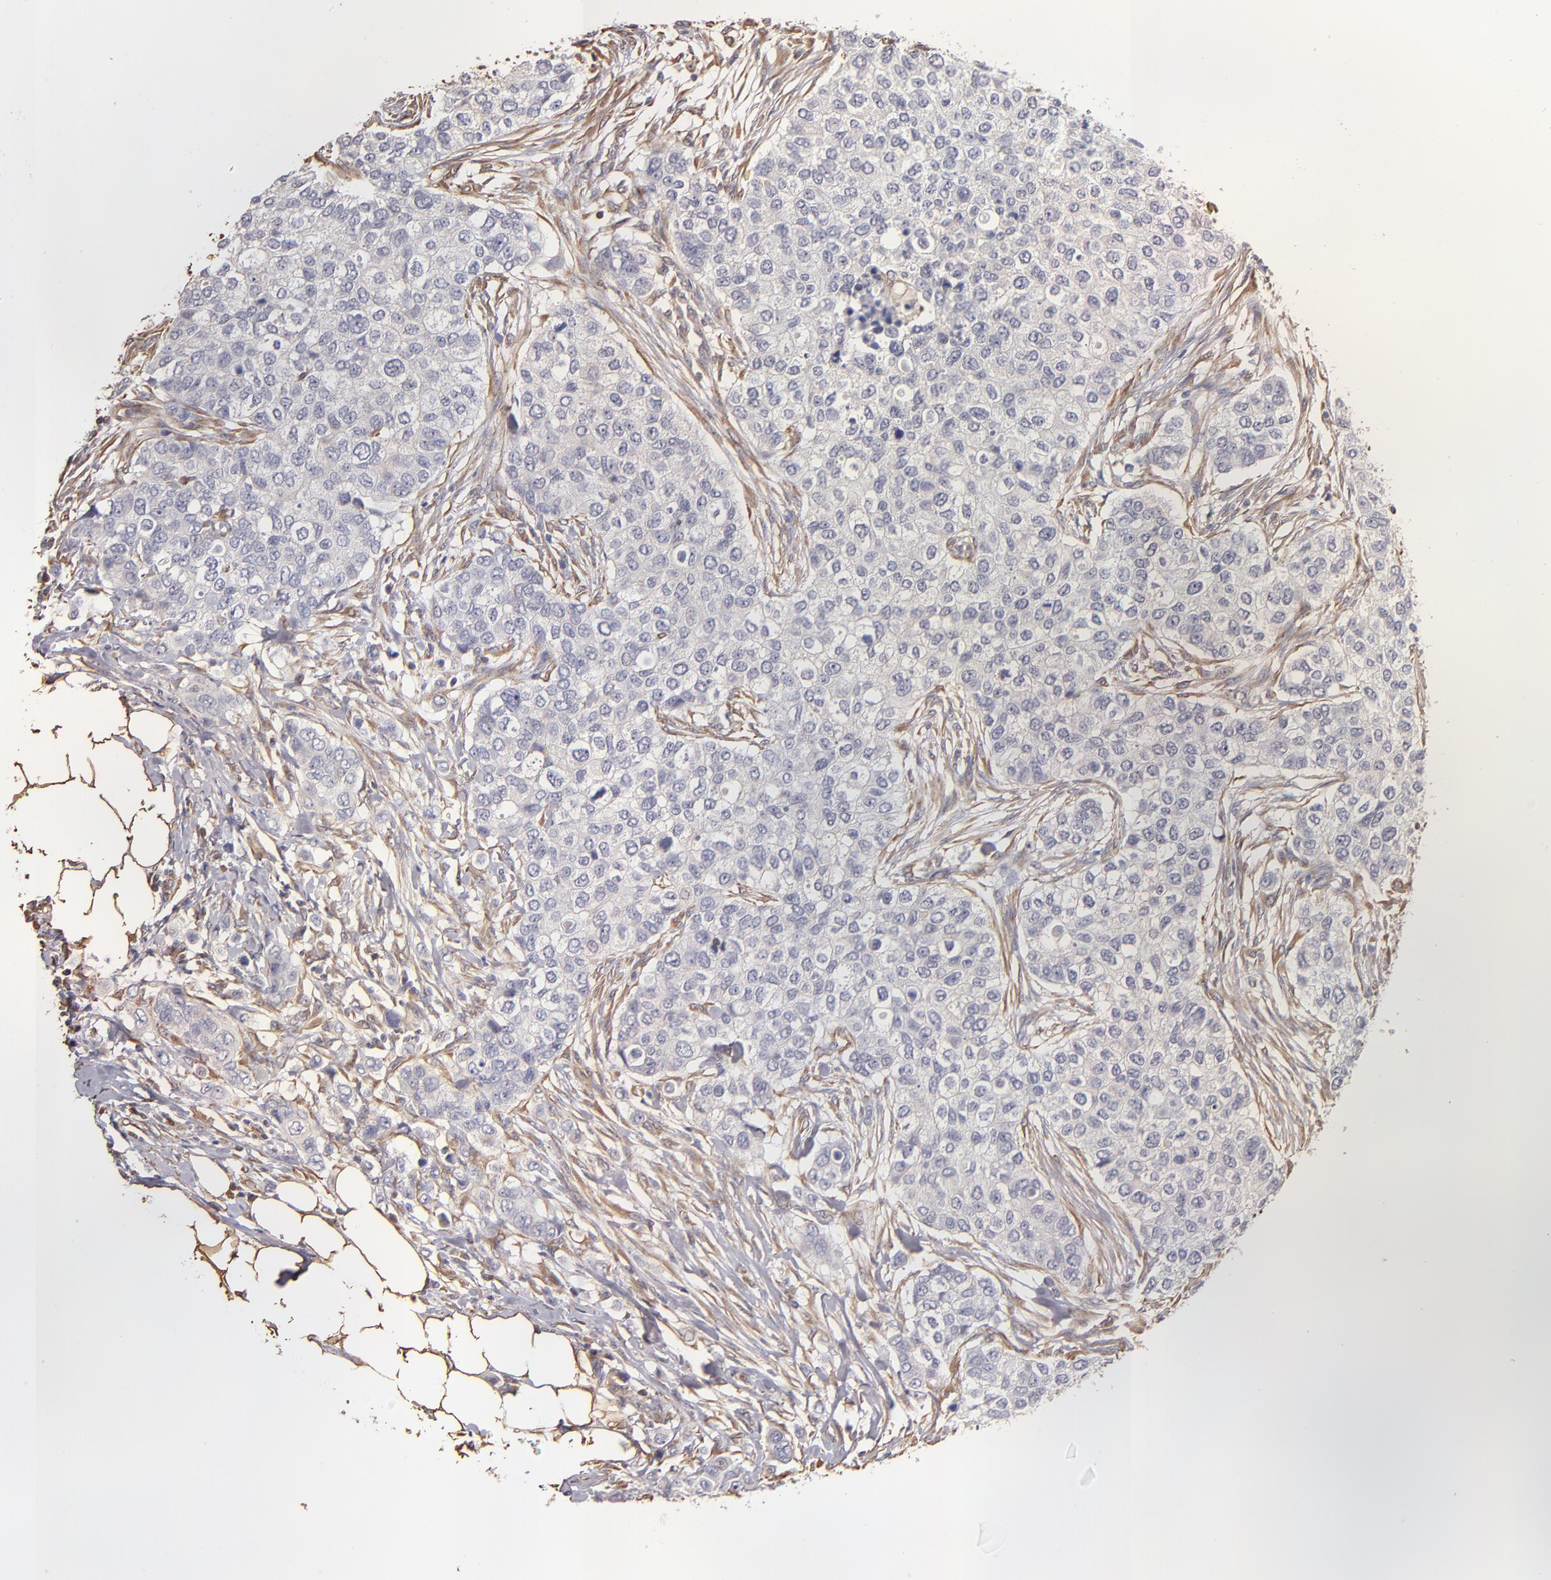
{"staining": {"intensity": "negative", "quantity": "none", "location": "none"}, "tissue": "breast cancer", "cell_type": "Tumor cells", "image_type": "cancer", "snomed": [{"axis": "morphology", "description": "Normal tissue, NOS"}, {"axis": "morphology", "description": "Duct carcinoma"}, {"axis": "topography", "description": "Breast"}], "caption": "A photomicrograph of human breast cancer (infiltrating ductal carcinoma) is negative for staining in tumor cells. (DAB (3,3'-diaminobenzidine) IHC with hematoxylin counter stain).", "gene": "ABCC1", "patient": {"sex": "female", "age": 49}}